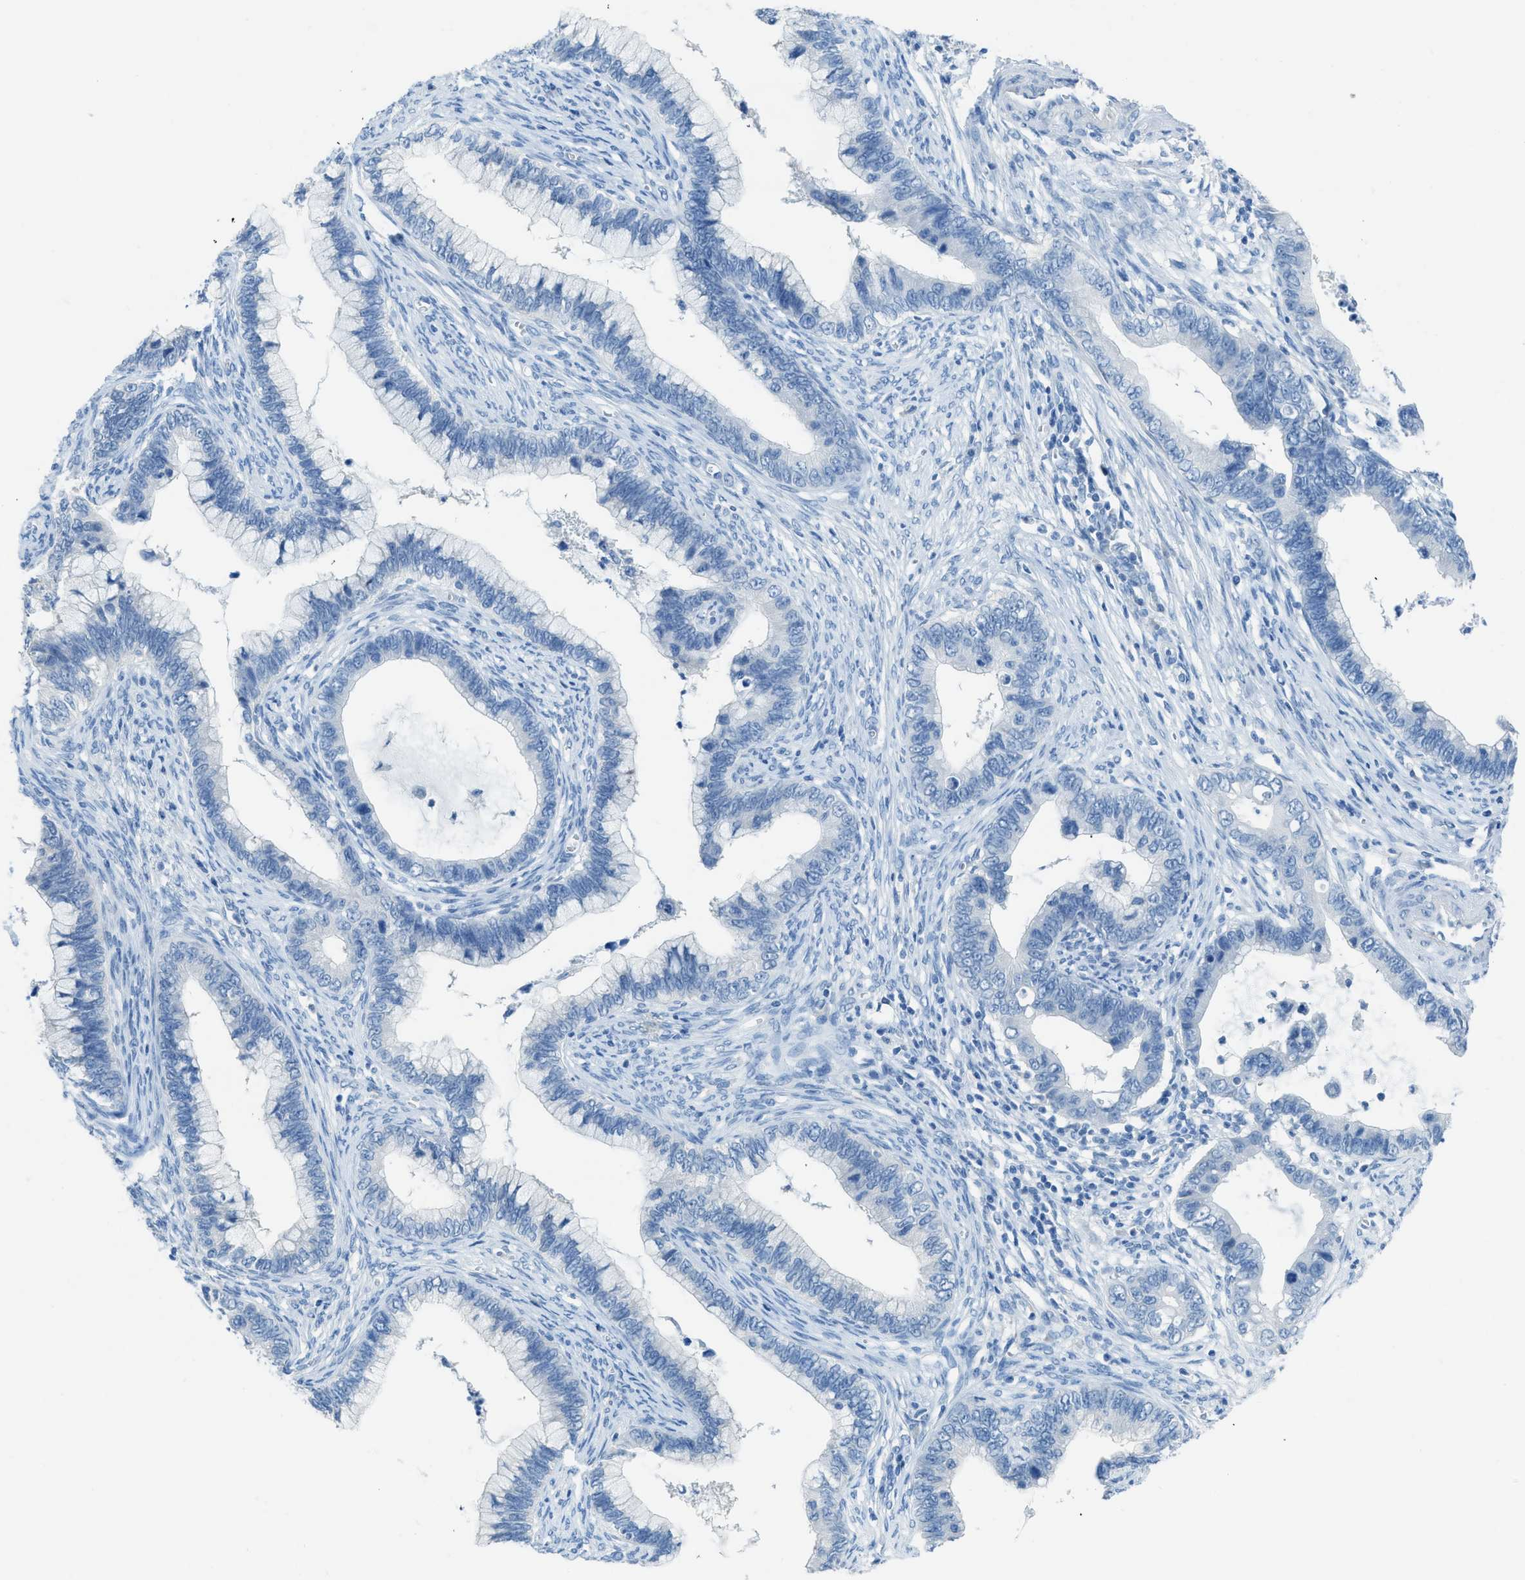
{"staining": {"intensity": "negative", "quantity": "none", "location": "none"}, "tissue": "cervical cancer", "cell_type": "Tumor cells", "image_type": "cancer", "snomed": [{"axis": "morphology", "description": "Adenocarcinoma, NOS"}, {"axis": "topography", "description": "Cervix"}], "caption": "Immunohistochemistry (IHC) photomicrograph of neoplastic tissue: human adenocarcinoma (cervical) stained with DAB demonstrates no significant protein expression in tumor cells. Brightfield microscopy of IHC stained with DAB (brown) and hematoxylin (blue), captured at high magnification.", "gene": "ACAN", "patient": {"sex": "female", "age": 44}}